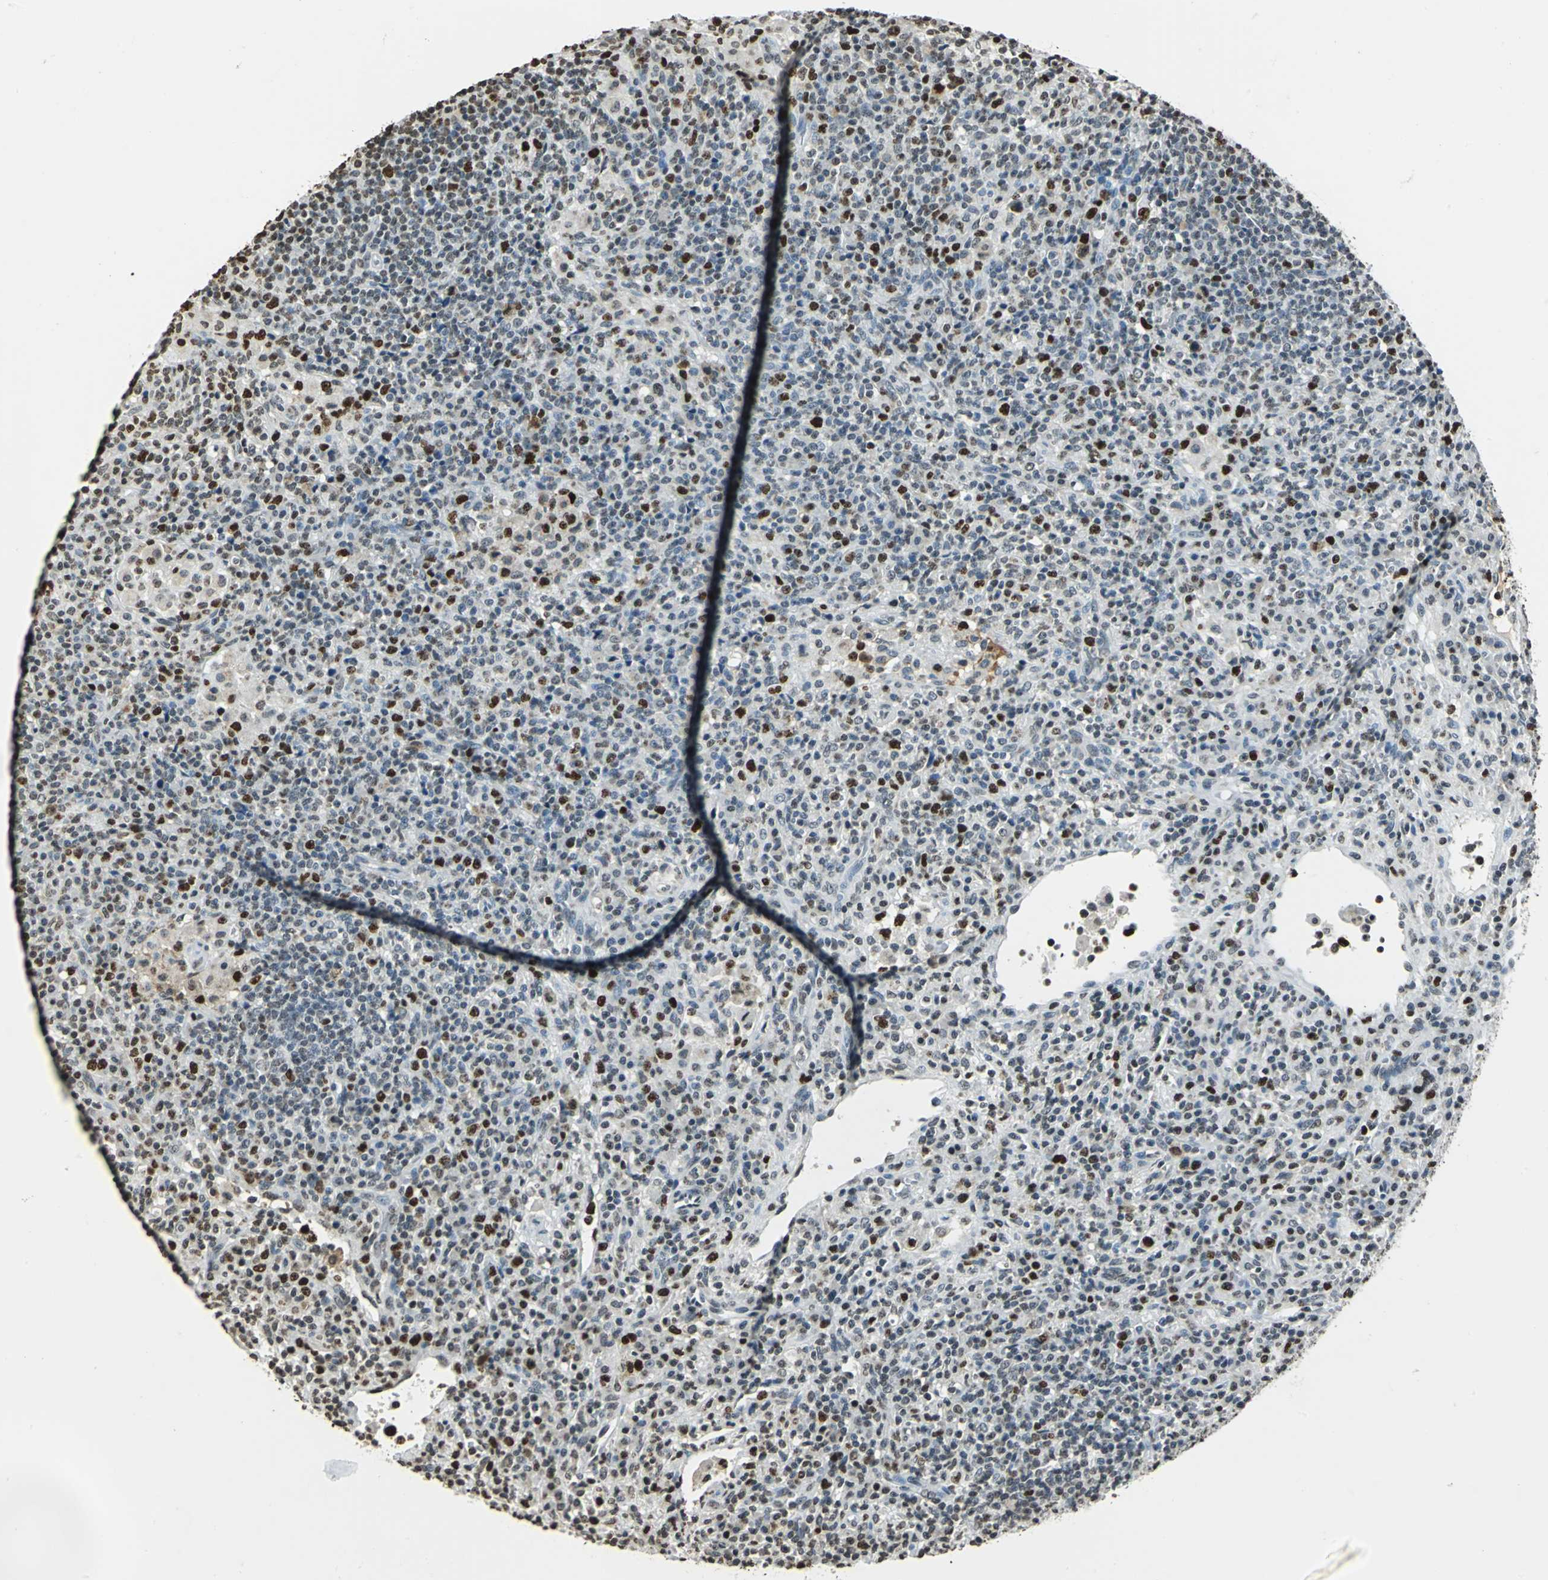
{"staining": {"intensity": "strong", "quantity": "<25%", "location": "nuclear"}, "tissue": "lymphoma", "cell_type": "Tumor cells", "image_type": "cancer", "snomed": [{"axis": "morphology", "description": "Hodgkin's disease, NOS"}, {"axis": "topography", "description": "Lymph node"}], "caption": "Lymphoma stained for a protein (brown) exhibits strong nuclear positive expression in approximately <25% of tumor cells.", "gene": "MCM4", "patient": {"sex": "male", "age": 65}}